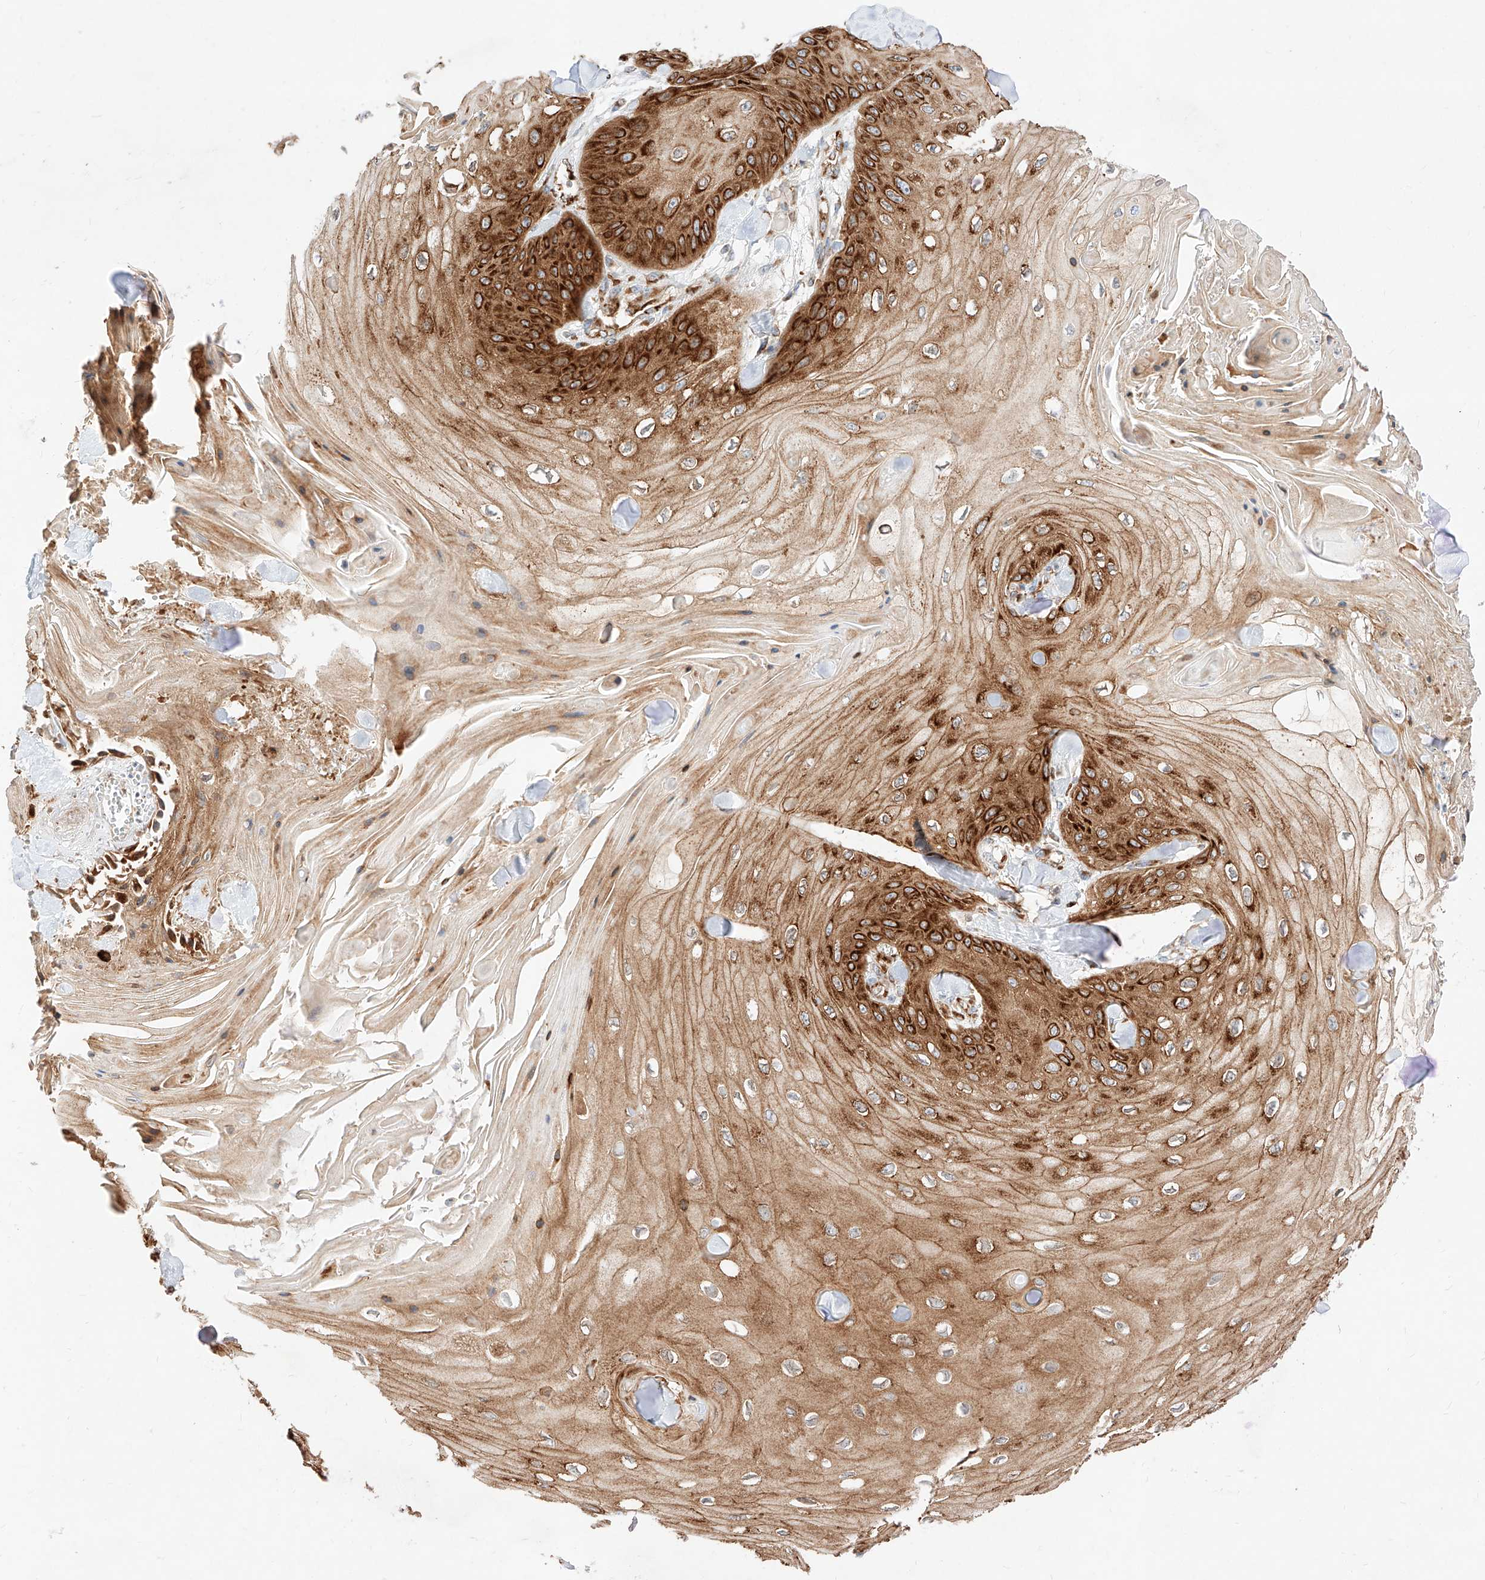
{"staining": {"intensity": "strong", "quantity": "25%-75%", "location": "cytoplasmic/membranous"}, "tissue": "skin cancer", "cell_type": "Tumor cells", "image_type": "cancer", "snomed": [{"axis": "morphology", "description": "Squamous cell carcinoma, NOS"}, {"axis": "topography", "description": "Skin"}], "caption": "DAB (3,3'-diaminobenzidine) immunohistochemical staining of human skin squamous cell carcinoma displays strong cytoplasmic/membranous protein expression in approximately 25%-75% of tumor cells.", "gene": "CSGALNACT2", "patient": {"sex": "male", "age": 74}}